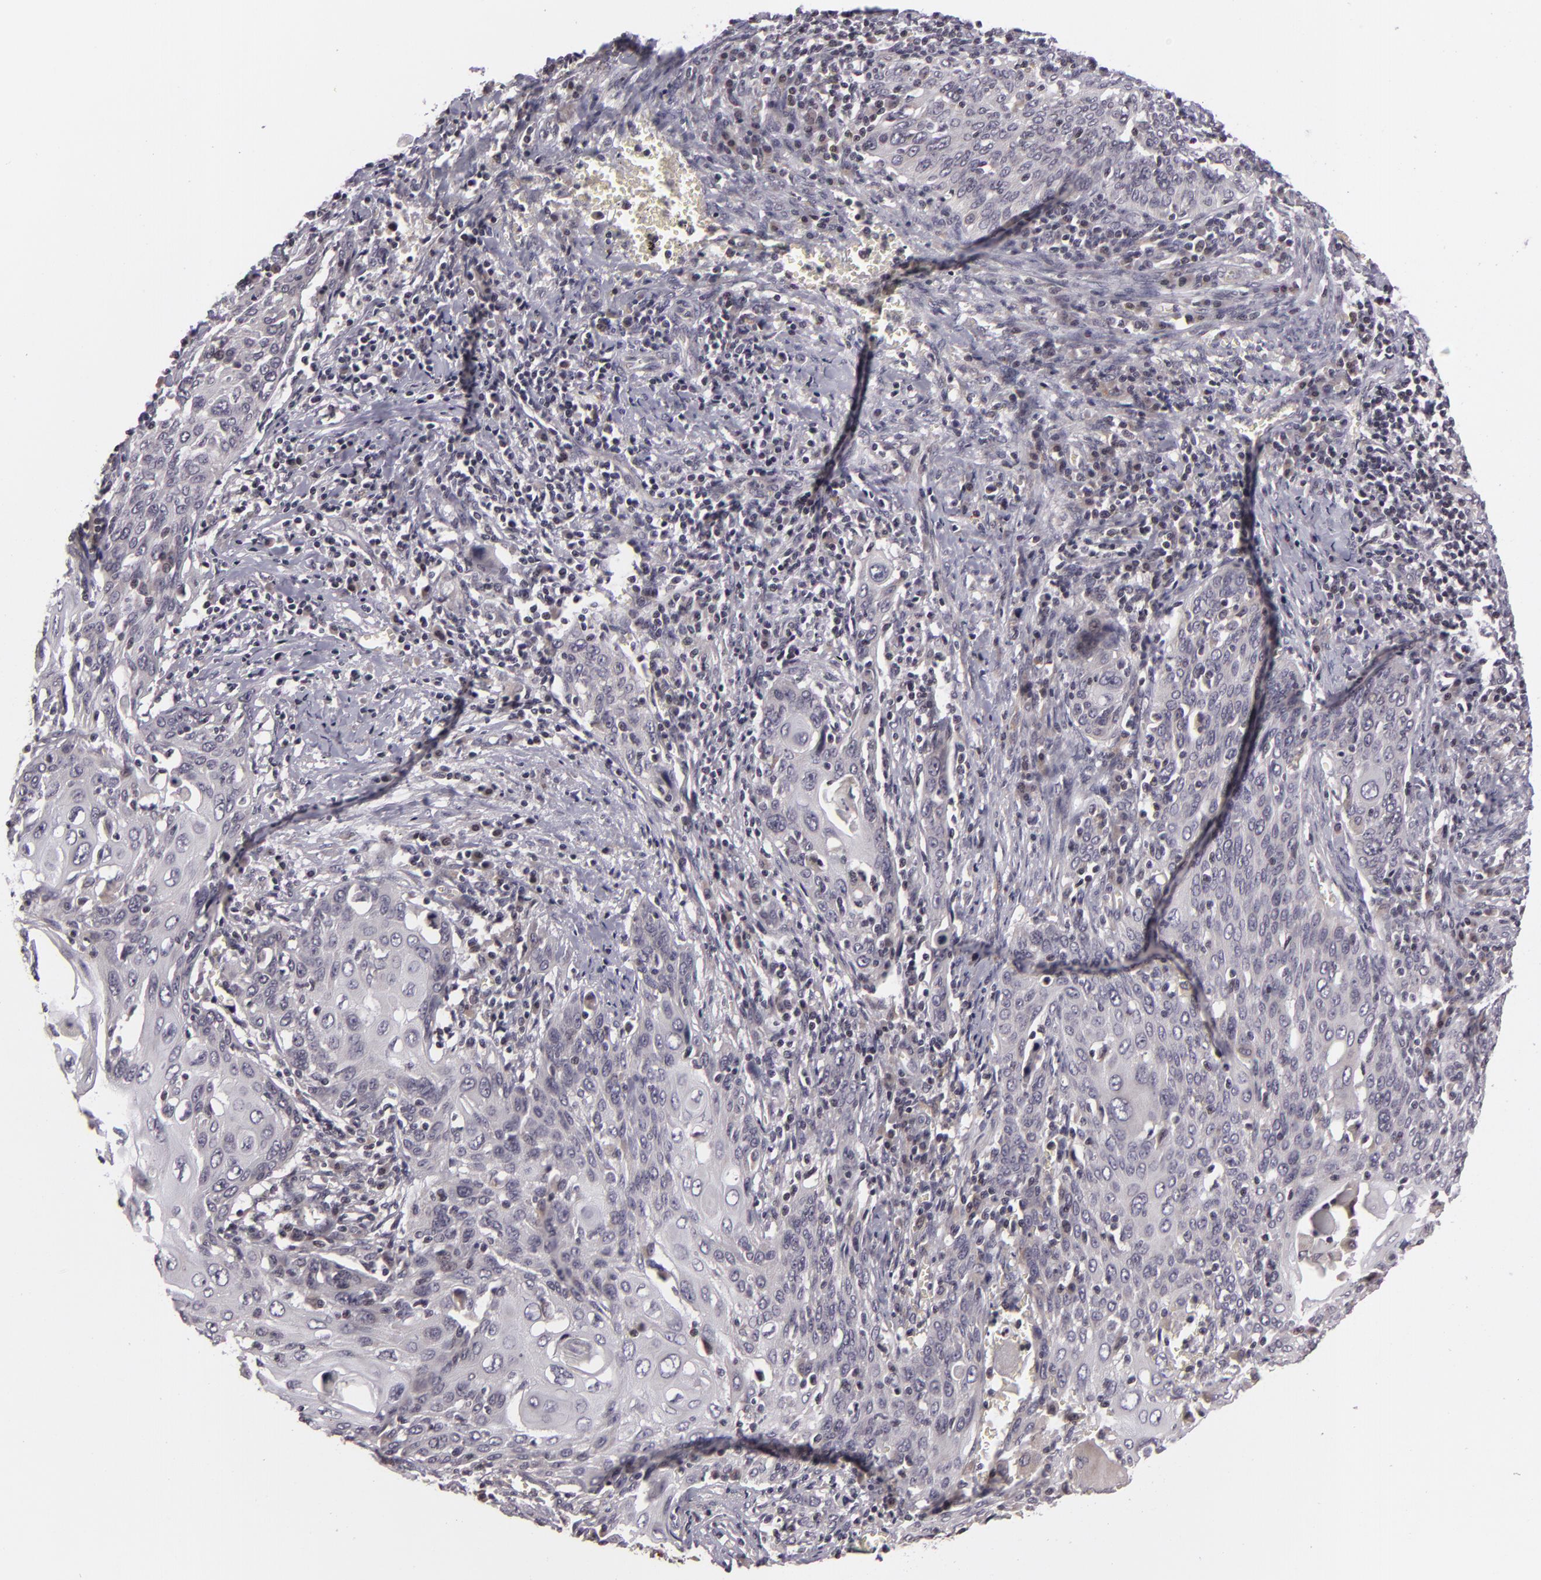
{"staining": {"intensity": "negative", "quantity": "none", "location": "none"}, "tissue": "cervical cancer", "cell_type": "Tumor cells", "image_type": "cancer", "snomed": [{"axis": "morphology", "description": "Squamous cell carcinoma, NOS"}, {"axis": "topography", "description": "Cervix"}], "caption": "This is an immunohistochemistry (IHC) histopathology image of squamous cell carcinoma (cervical). There is no staining in tumor cells.", "gene": "AKAP6", "patient": {"sex": "female", "age": 54}}